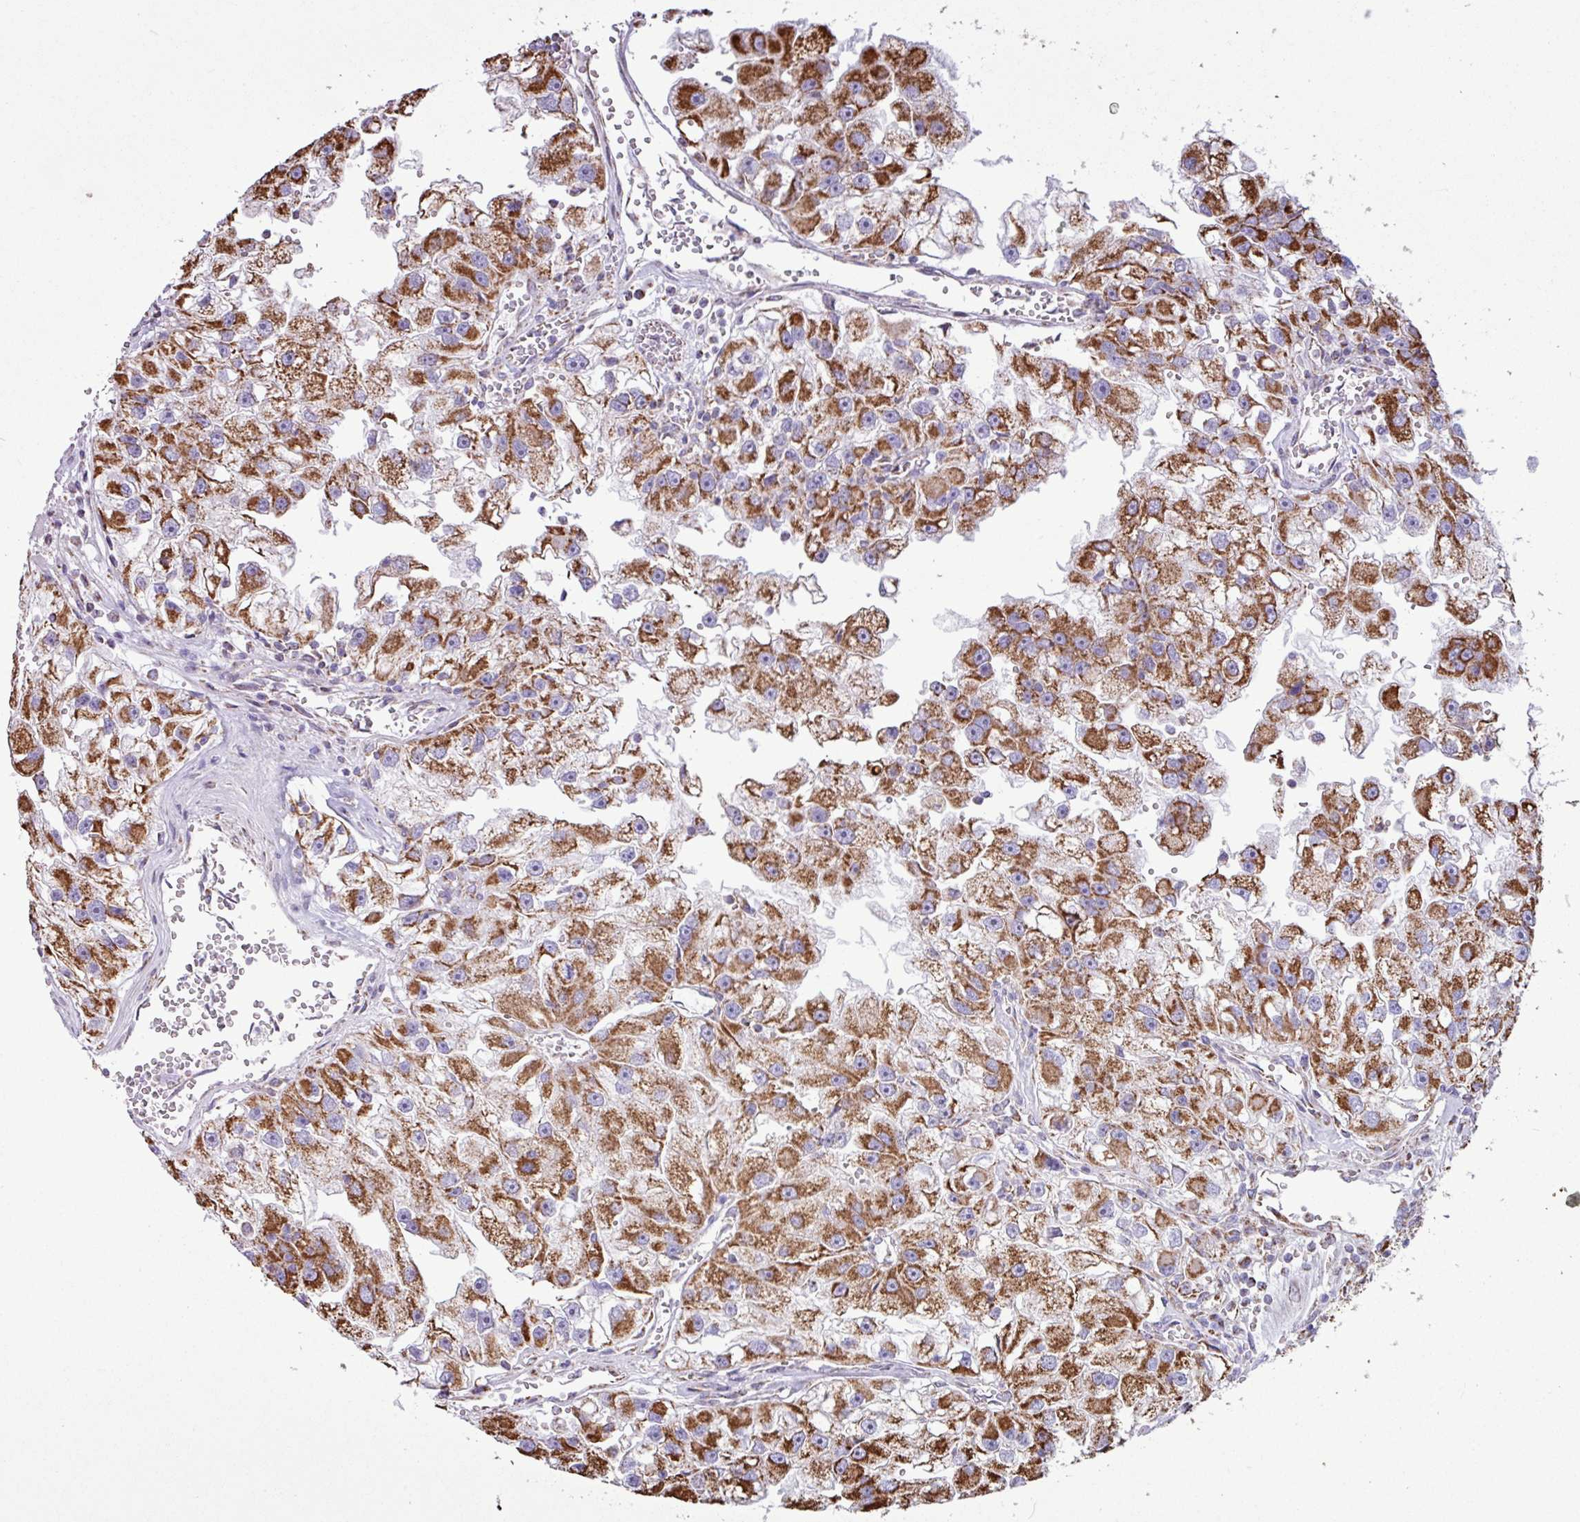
{"staining": {"intensity": "strong", "quantity": ">75%", "location": "cytoplasmic/membranous"}, "tissue": "renal cancer", "cell_type": "Tumor cells", "image_type": "cancer", "snomed": [{"axis": "morphology", "description": "Adenocarcinoma, NOS"}, {"axis": "topography", "description": "Kidney"}], "caption": "A photomicrograph of renal cancer stained for a protein exhibits strong cytoplasmic/membranous brown staining in tumor cells. (DAB (3,3'-diaminobenzidine) = brown stain, brightfield microscopy at high magnification).", "gene": "RTL3", "patient": {"sex": "male", "age": 63}}